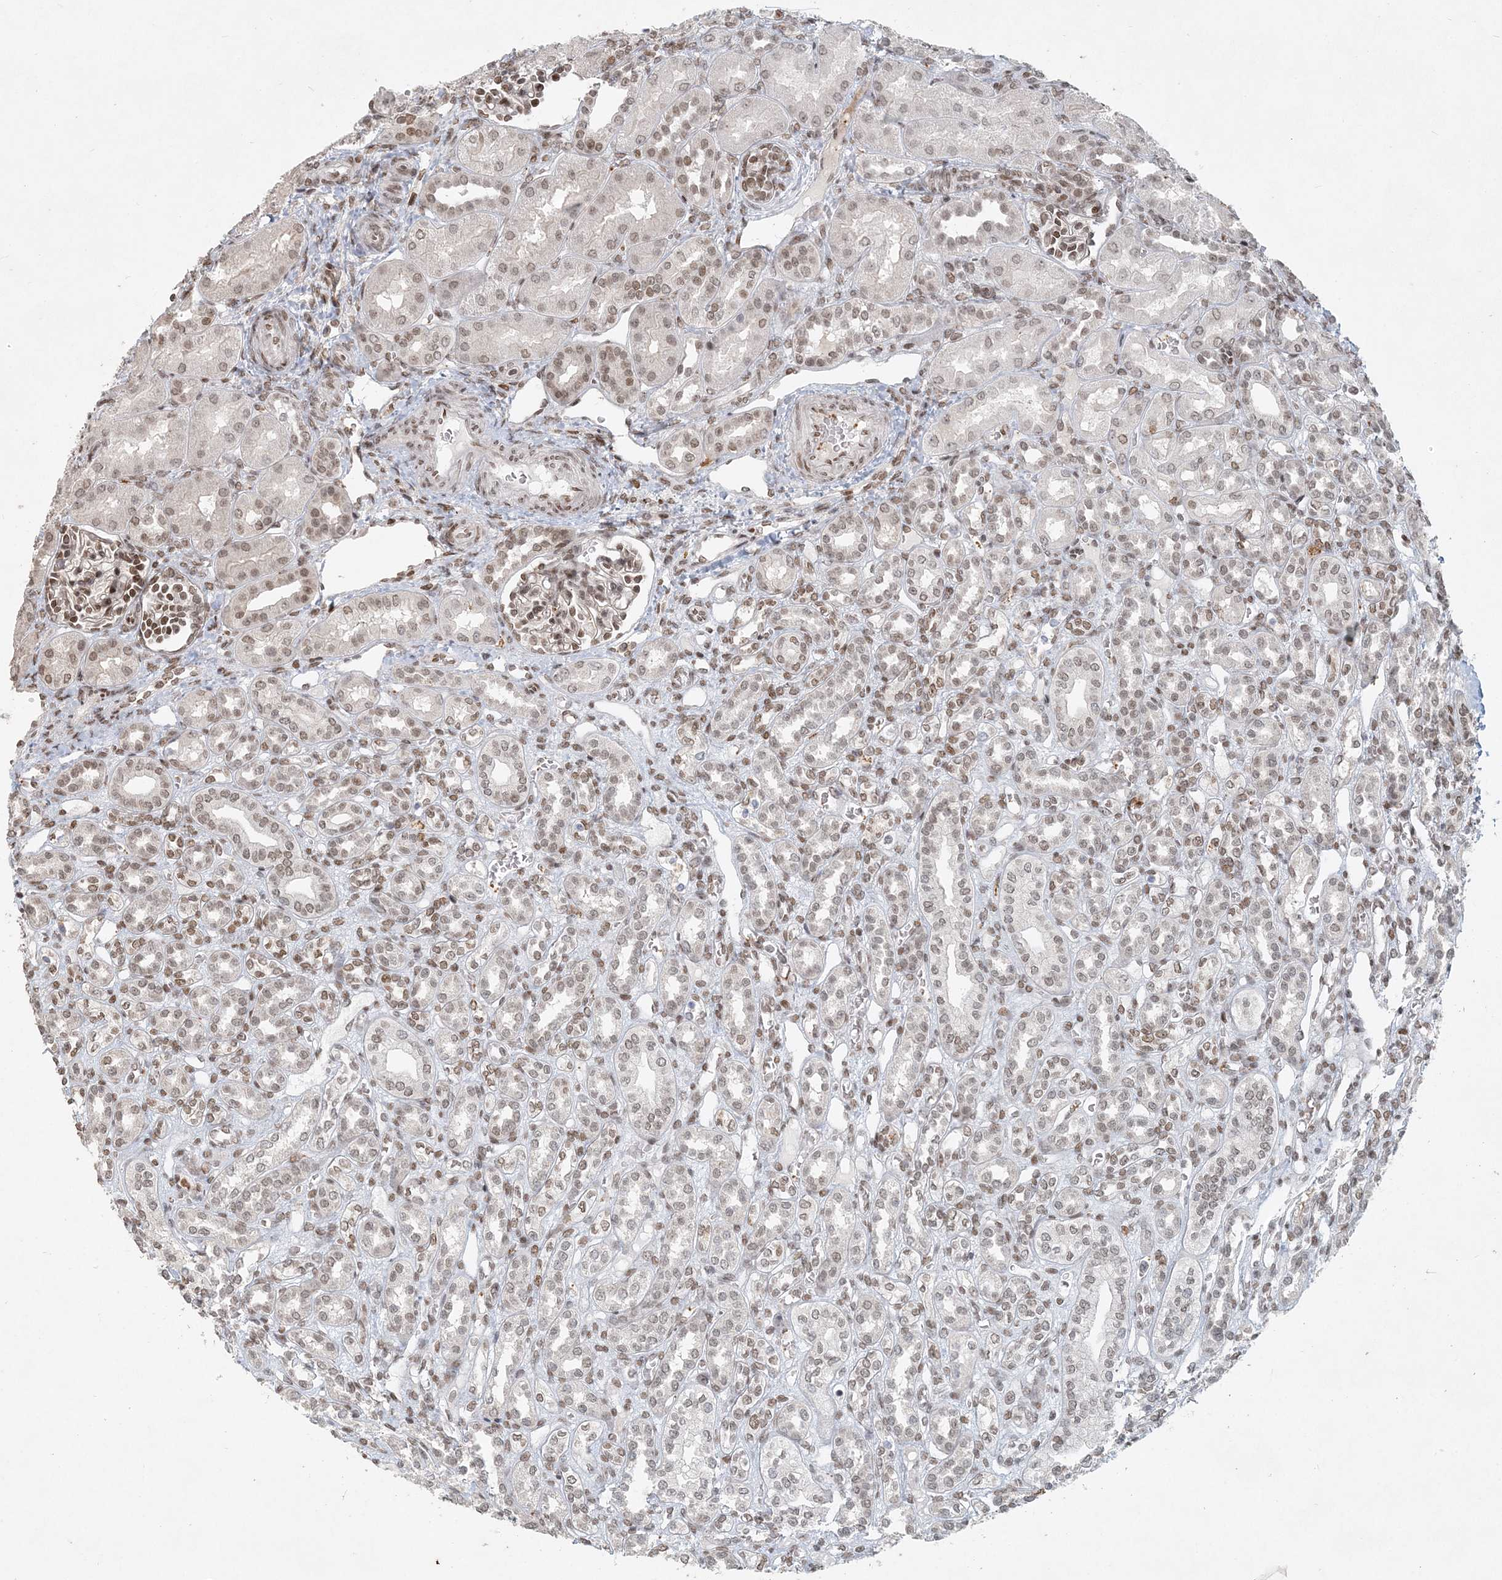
{"staining": {"intensity": "moderate", "quantity": ">75%", "location": "nuclear"}, "tissue": "kidney", "cell_type": "Cells in glomeruli", "image_type": "normal", "snomed": [{"axis": "morphology", "description": "Normal tissue, NOS"}, {"axis": "morphology", "description": "Neoplasm, malignant, NOS"}, {"axis": "topography", "description": "Kidney"}], "caption": "Protein staining displays moderate nuclear positivity in about >75% of cells in glomeruli in normal kidney.", "gene": "BAZ1B", "patient": {"sex": "female", "age": 1}}